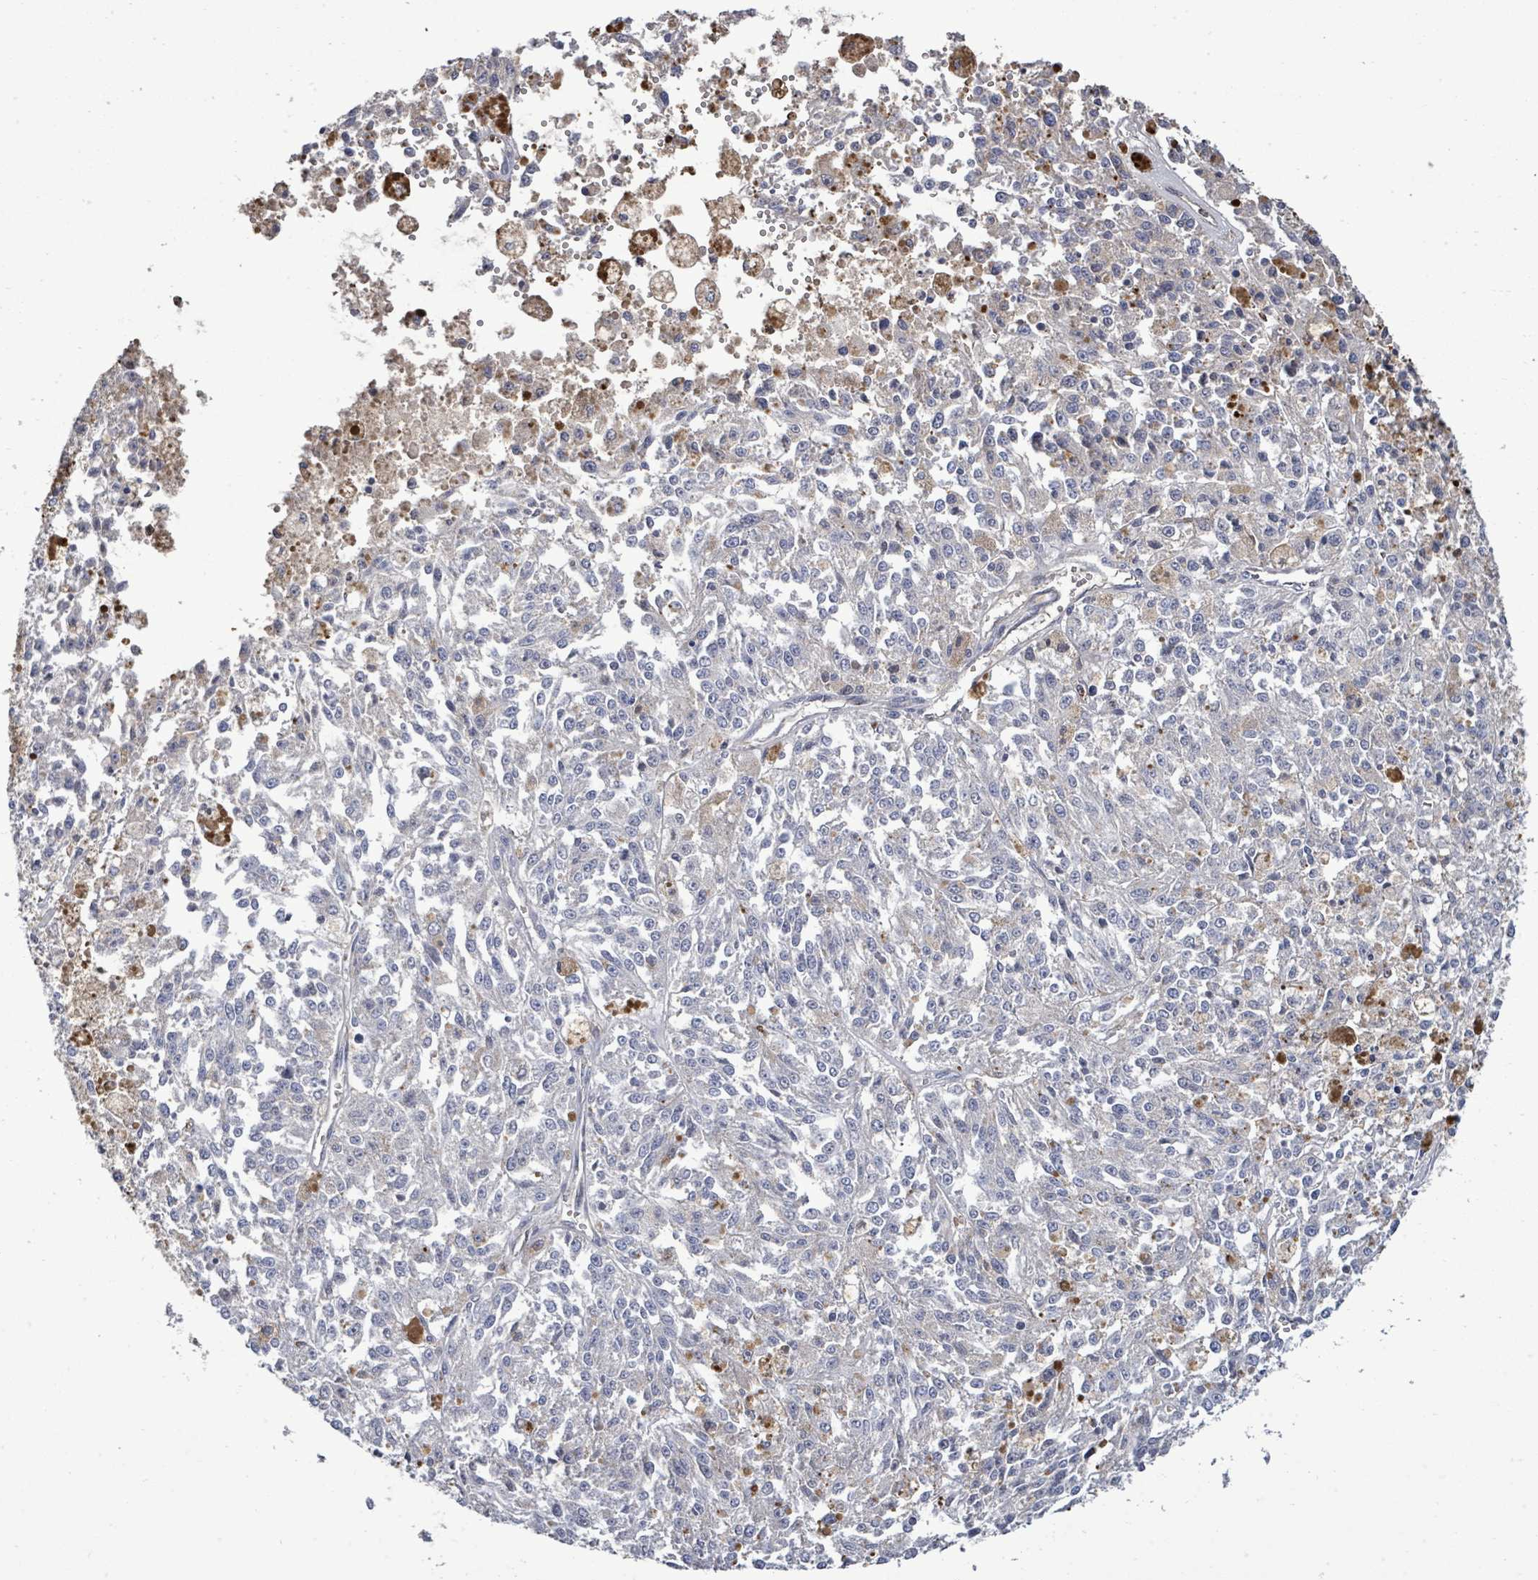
{"staining": {"intensity": "negative", "quantity": "none", "location": "none"}, "tissue": "melanoma", "cell_type": "Tumor cells", "image_type": "cancer", "snomed": [{"axis": "morphology", "description": "Malignant melanoma, NOS"}, {"axis": "topography", "description": "Skin"}], "caption": "The photomicrograph displays no significant expression in tumor cells of melanoma. (DAB IHC visualized using brightfield microscopy, high magnification).", "gene": "MTMR12", "patient": {"sex": "female", "age": 64}}